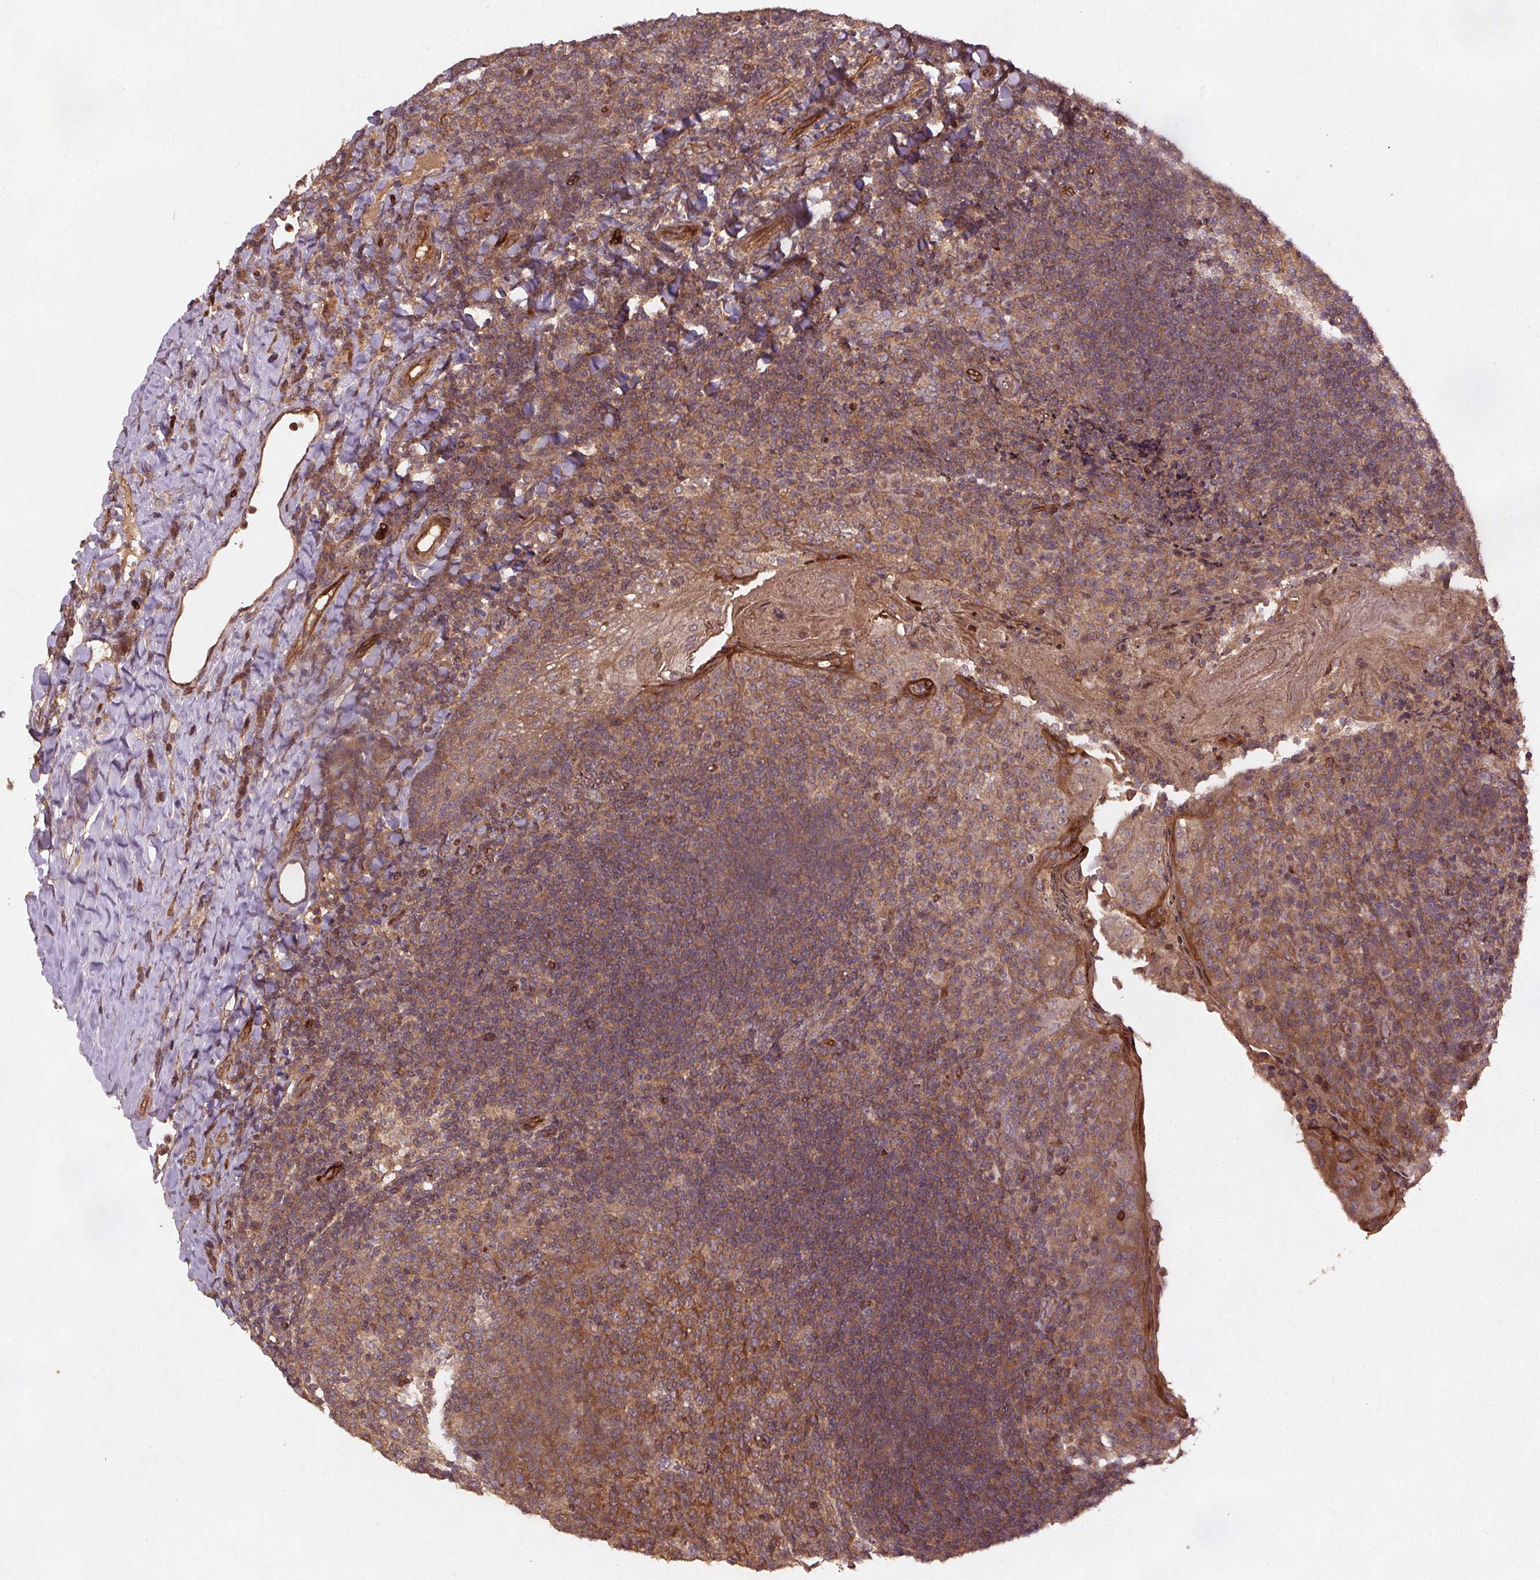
{"staining": {"intensity": "moderate", "quantity": ">75%", "location": "cytoplasmic/membranous"}, "tissue": "tonsil", "cell_type": "Germinal center cells", "image_type": "normal", "snomed": [{"axis": "morphology", "description": "Normal tissue, NOS"}, {"axis": "topography", "description": "Tonsil"}], "caption": "Protein staining reveals moderate cytoplasmic/membranous expression in about >75% of germinal center cells in unremarkable tonsil.", "gene": "SEC14L2", "patient": {"sex": "female", "age": 10}}